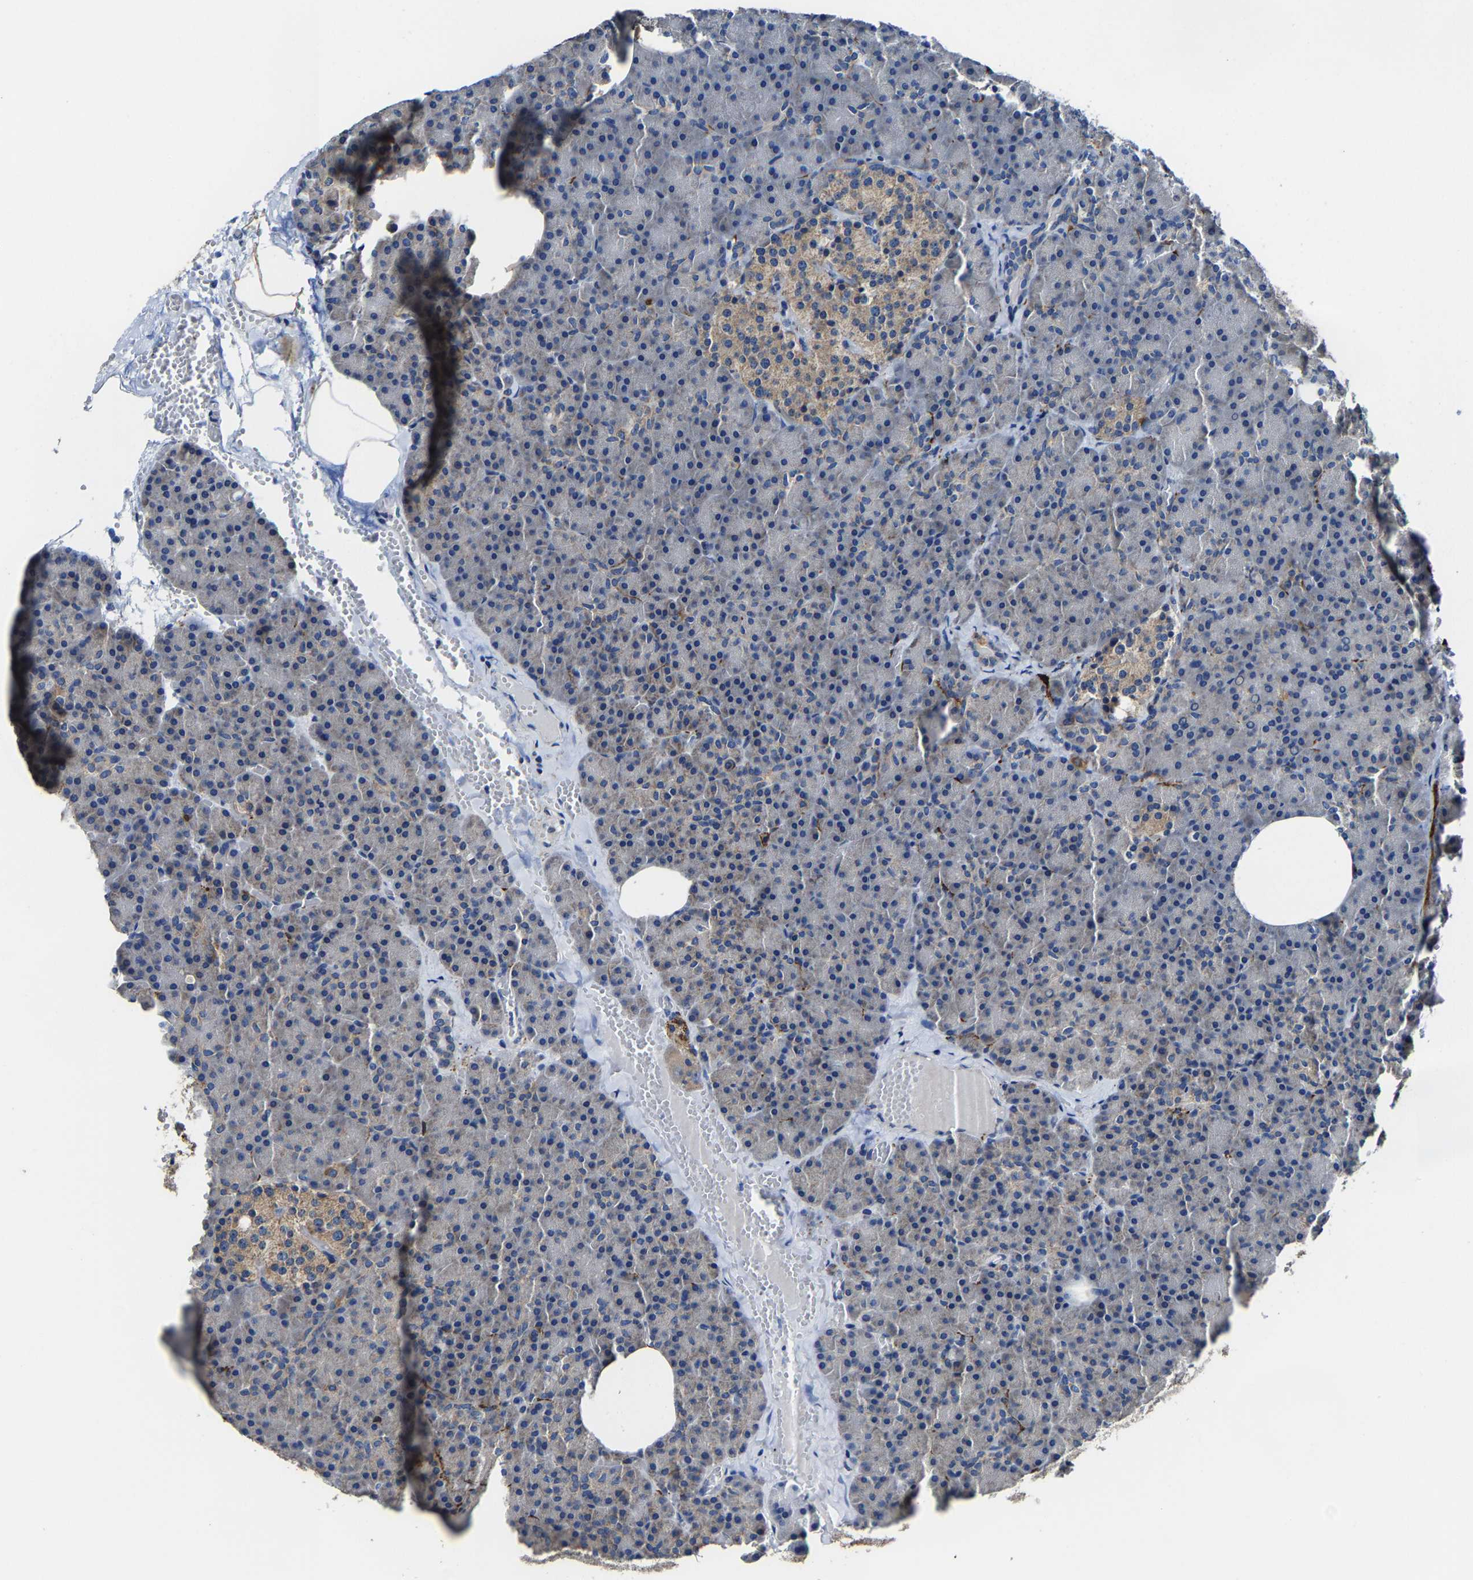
{"staining": {"intensity": "negative", "quantity": "none", "location": "none"}, "tissue": "pancreas", "cell_type": "Exocrine glandular cells", "image_type": "normal", "snomed": [{"axis": "morphology", "description": "Normal tissue, NOS"}, {"axis": "morphology", "description": "Carcinoid, malignant, NOS"}, {"axis": "topography", "description": "Pancreas"}], "caption": "Exocrine glandular cells are negative for protein expression in benign human pancreas. (Brightfield microscopy of DAB IHC at high magnification).", "gene": "AGK", "patient": {"sex": "female", "age": 35}}